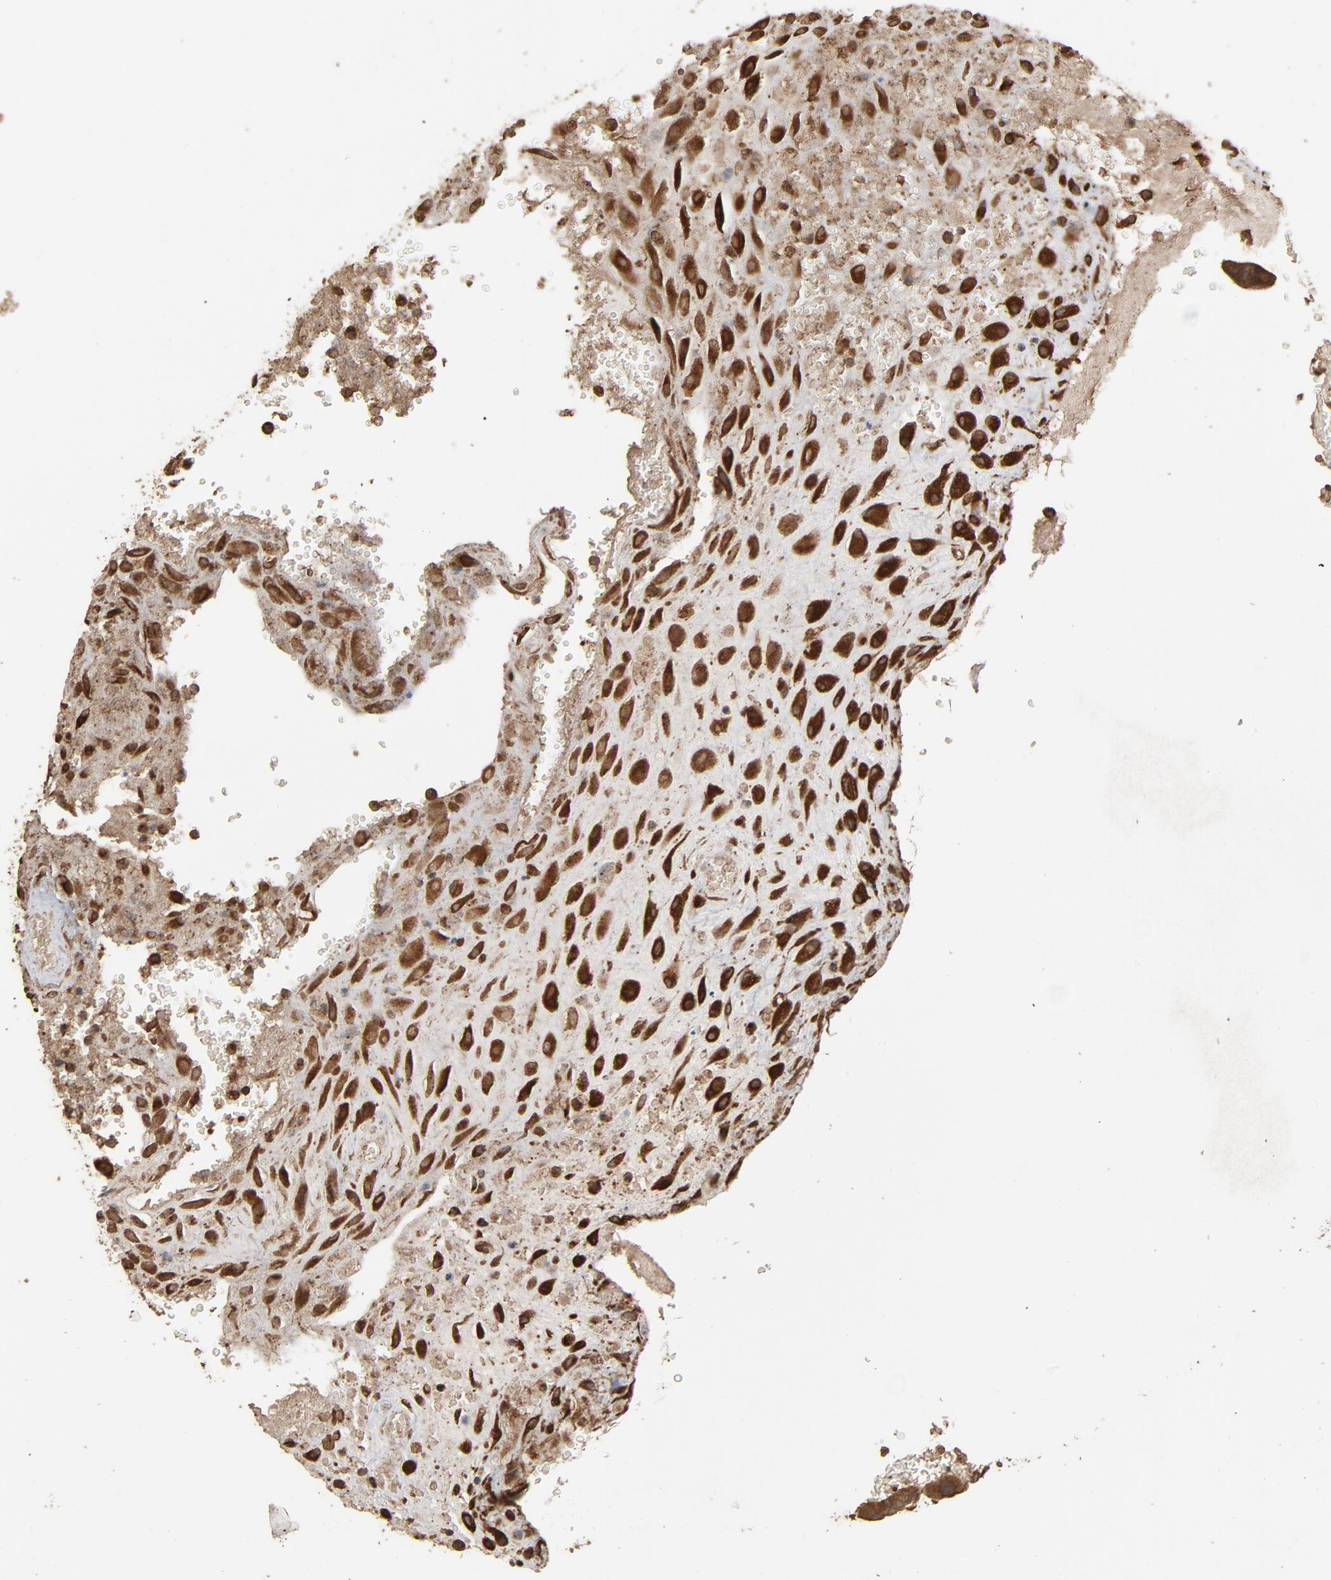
{"staining": {"intensity": "strong", "quantity": ">75%", "location": "cytoplasmic/membranous"}, "tissue": "placenta", "cell_type": "Decidual cells", "image_type": "normal", "snomed": [{"axis": "morphology", "description": "Normal tissue, NOS"}, {"axis": "topography", "description": "Placenta"}], "caption": "Benign placenta demonstrates strong cytoplasmic/membranous staining in approximately >75% of decidual cells (DAB (3,3'-diaminobenzidine) IHC with brightfield microscopy, high magnification)..", "gene": "RPS6KA6", "patient": {"sex": "female", "age": 19}}